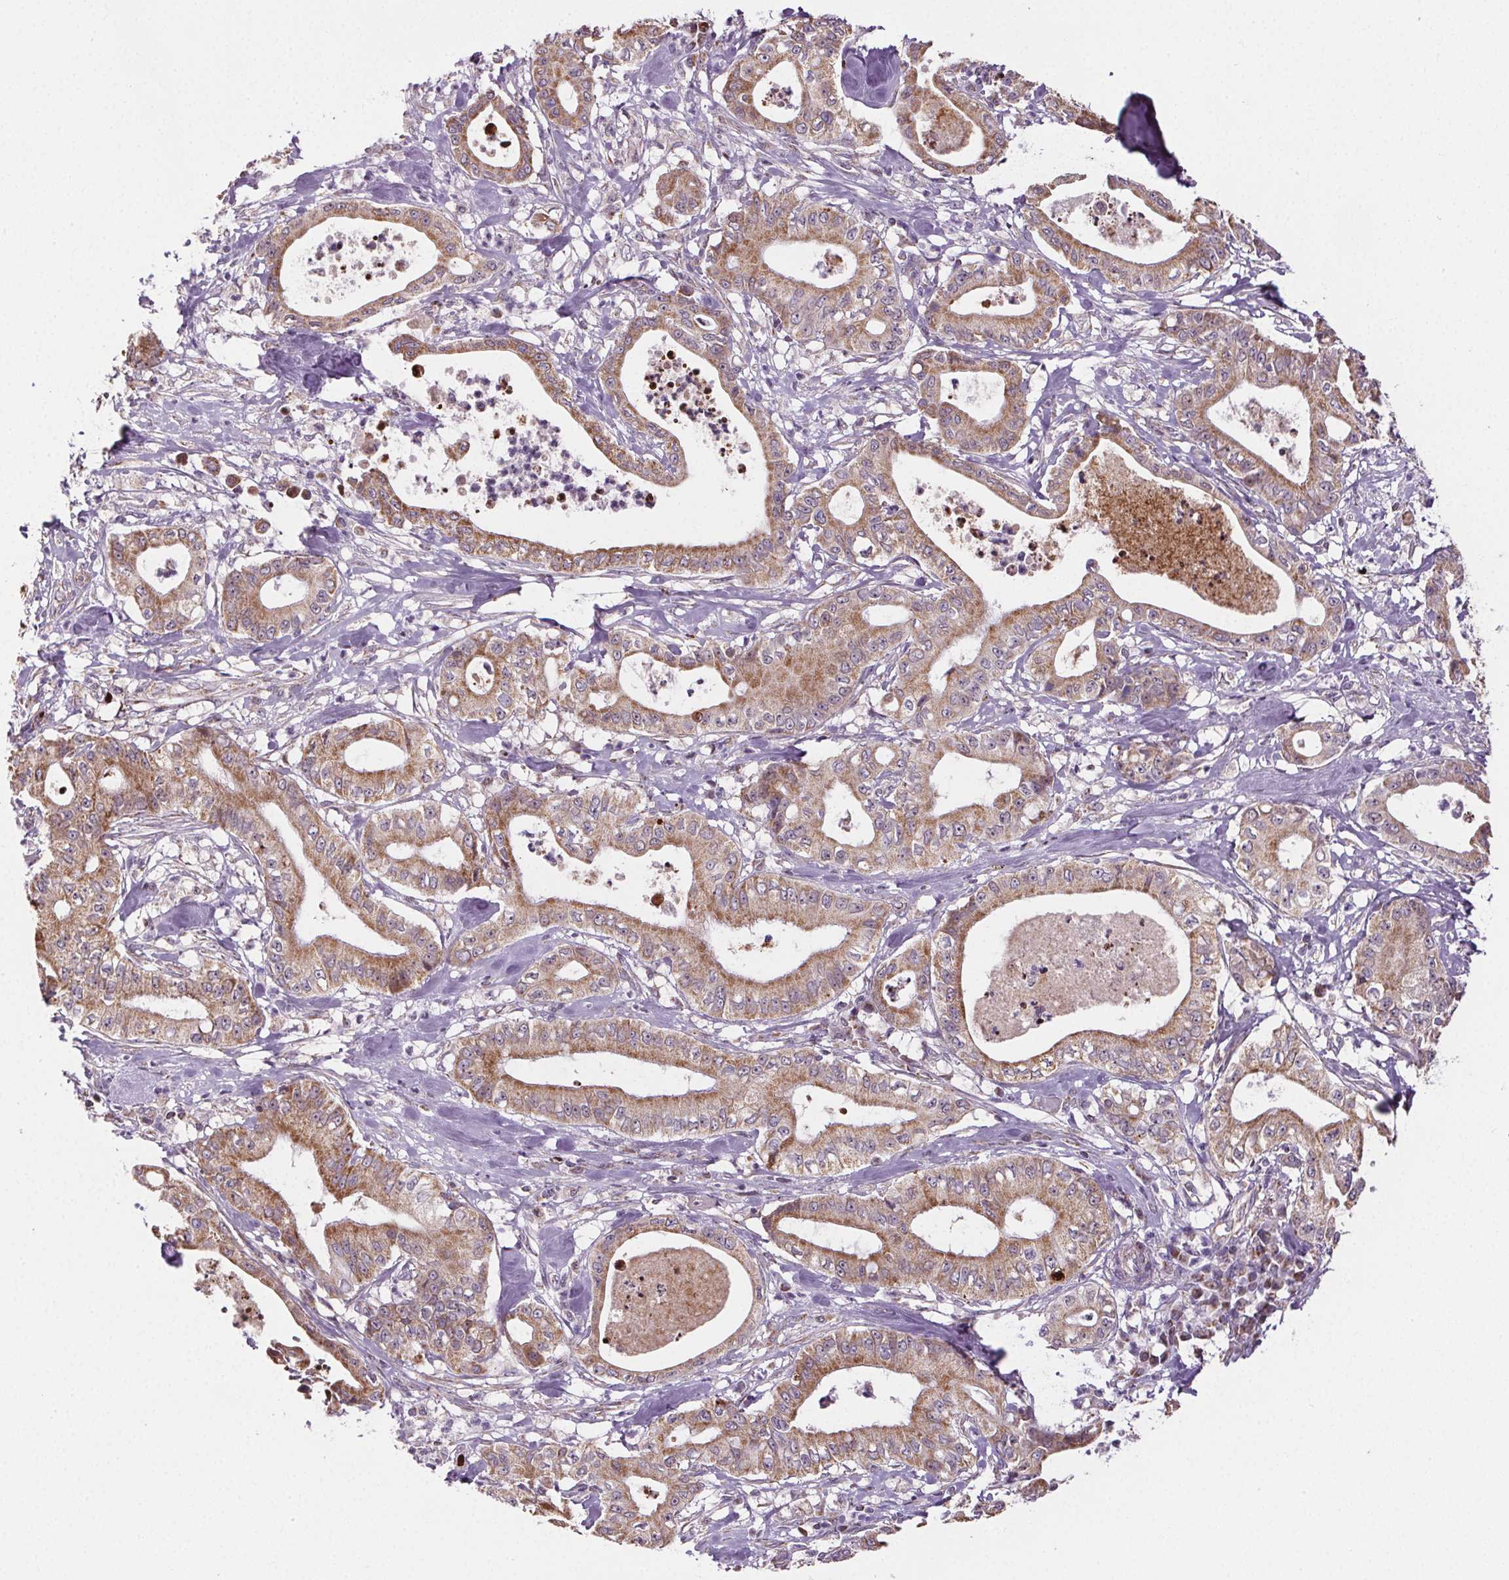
{"staining": {"intensity": "moderate", "quantity": ">75%", "location": "cytoplasmic/membranous"}, "tissue": "pancreatic cancer", "cell_type": "Tumor cells", "image_type": "cancer", "snomed": [{"axis": "morphology", "description": "Adenocarcinoma, NOS"}, {"axis": "topography", "description": "Pancreas"}], "caption": "Immunohistochemistry (IHC) (DAB) staining of human adenocarcinoma (pancreatic) shows moderate cytoplasmic/membranous protein expression in about >75% of tumor cells.", "gene": "SUCLA2", "patient": {"sex": "male", "age": 71}}